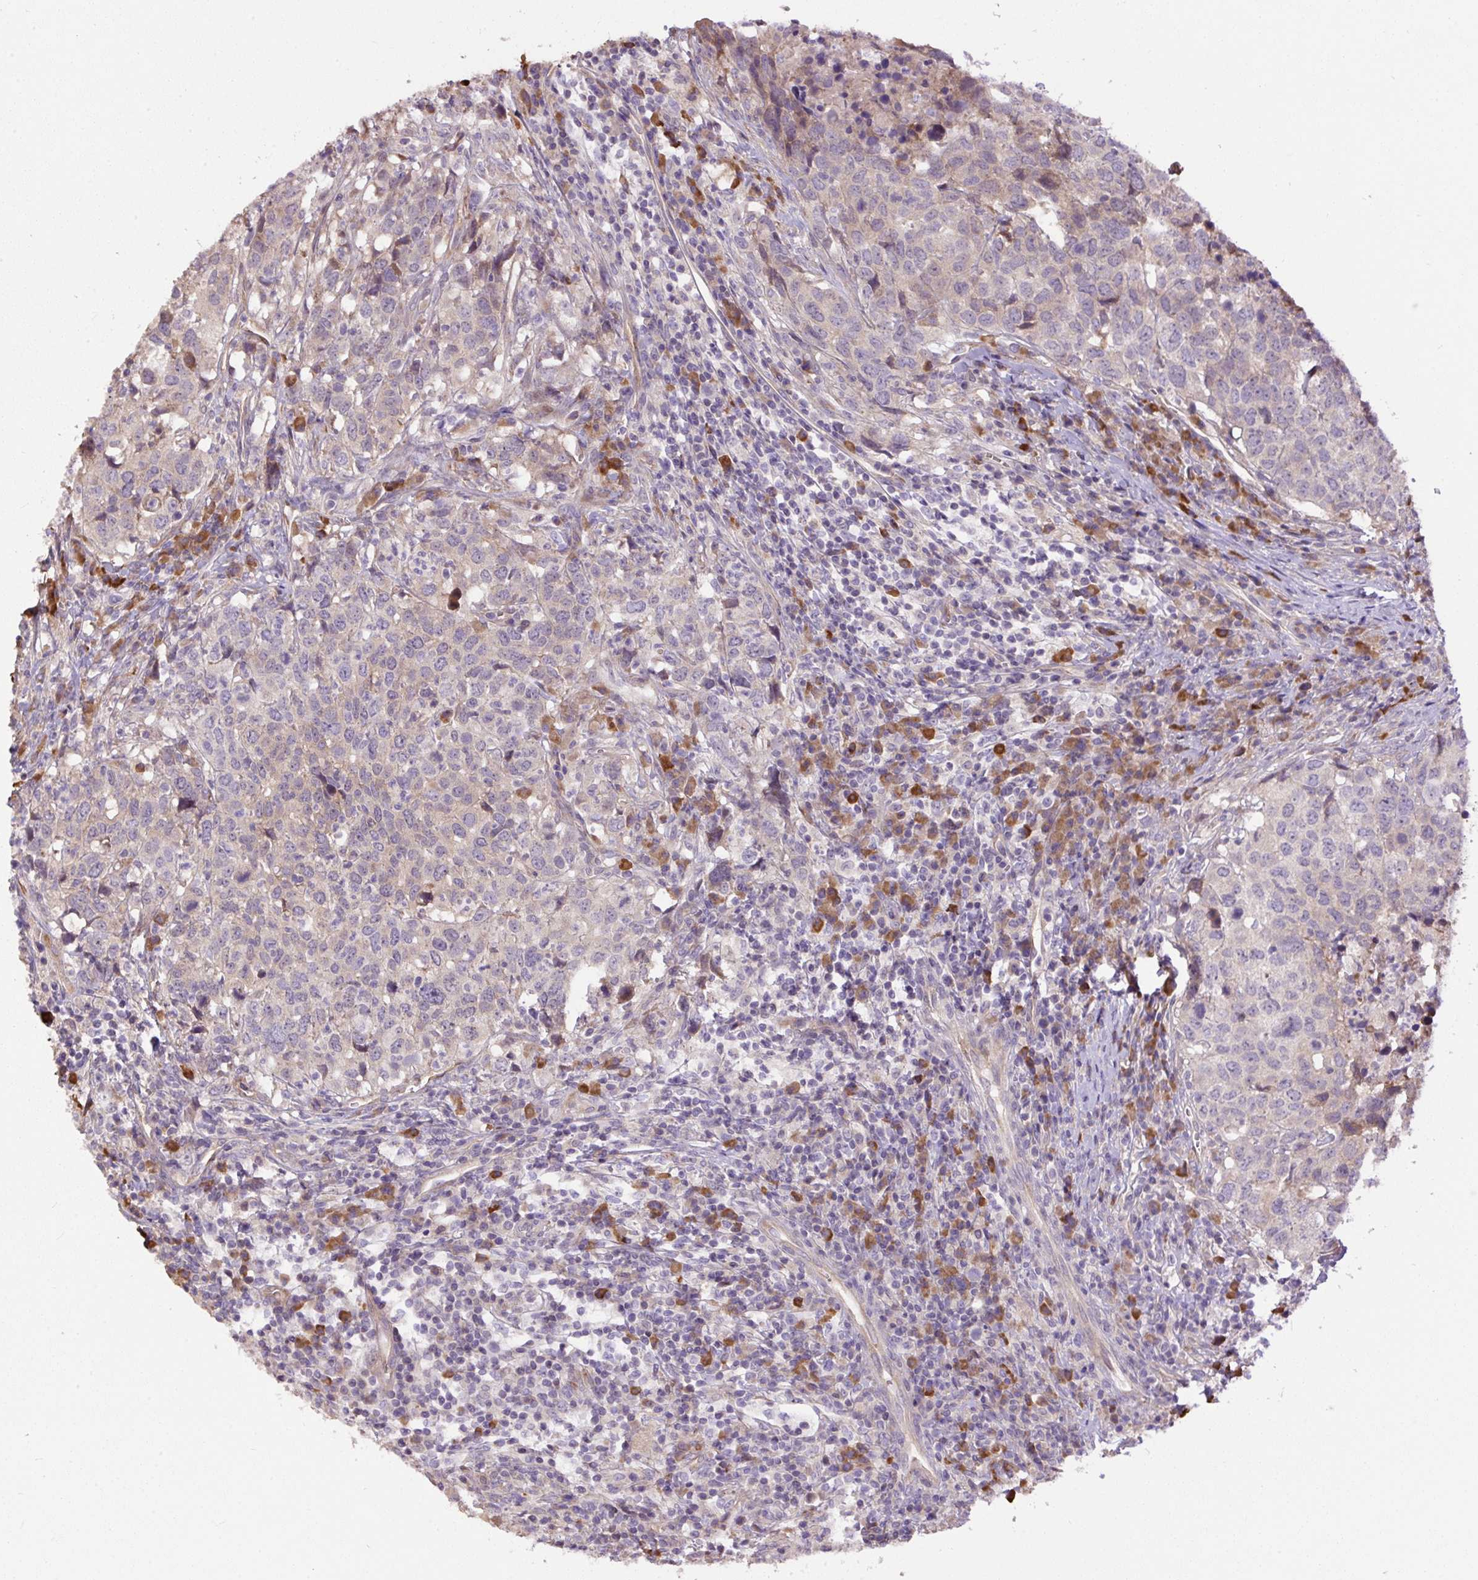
{"staining": {"intensity": "negative", "quantity": "none", "location": "none"}, "tissue": "head and neck cancer", "cell_type": "Tumor cells", "image_type": "cancer", "snomed": [{"axis": "morphology", "description": "Normal tissue, NOS"}, {"axis": "morphology", "description": "Squamous cell carcinoma, NOS"}, {"axis": "topography", "description": "Skeletal muscle"}, {"axis": "topography", "description": "Vascular tissue"}, {"axis": "topography", "description": "Peripheral nerve tissue"}, {"axis": "topography", "description": "Head-Neck"}], "caption": "A micrograph of human head and neck cancer (squamous cell carcinoma) is negative for staining in tumor cells.", "gene": "PPME1", "patient": {"sex": "male", "age": 66}}